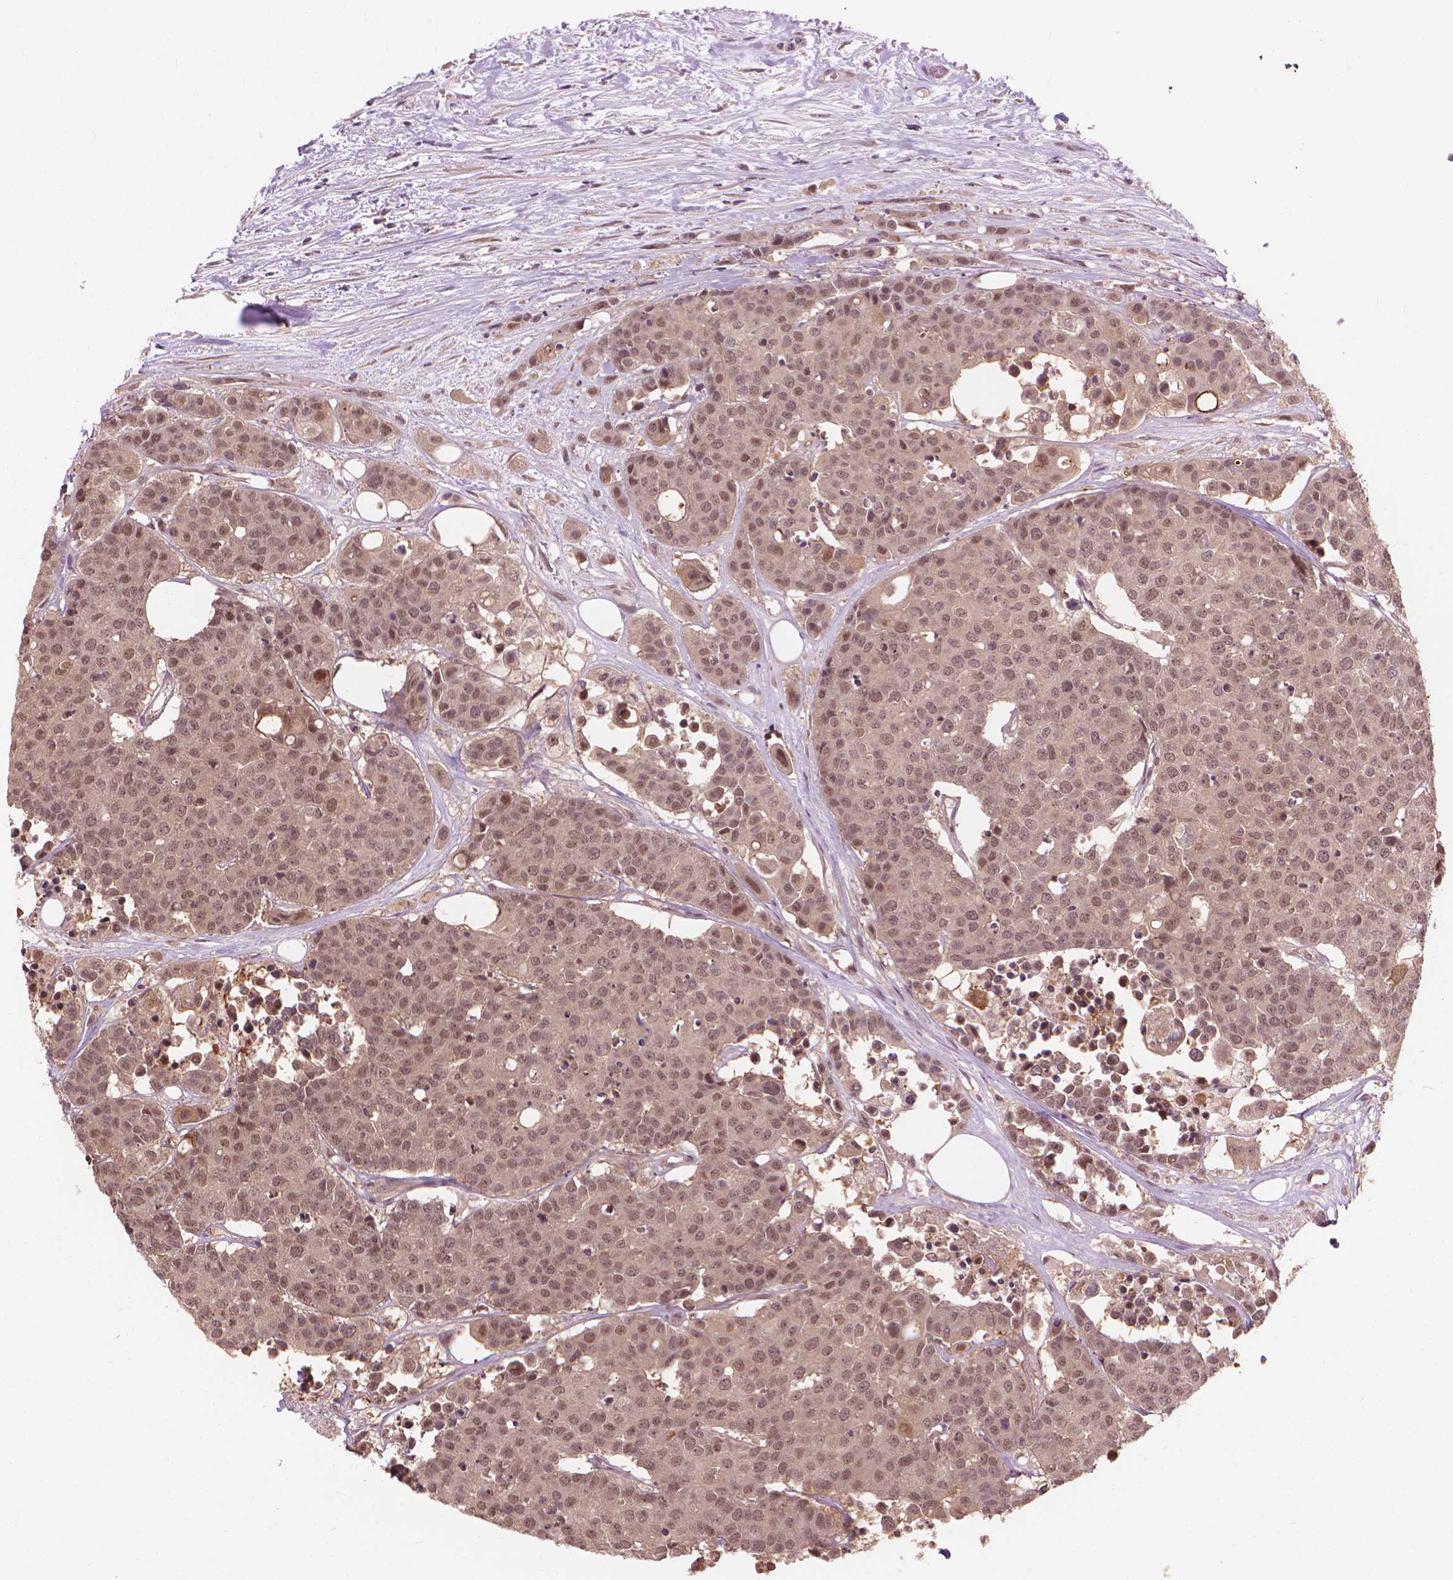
{"staining": {"intensity": "moderate", "quantity": "25%-75%", "location": "nuclear"}, "tissue": "carcinoid", "cell_type": "Tumor cells", "image_type": "cancer", "snomed": [{"axis": "morphology", "description": "Carcinoid, malignant, NOS"}, {"axis": "topography", "description": "Colon"}], "caption": "Moderate nuclear staining for a protein is appreciated in approximately 25%-75% of tumor cells of malignant carcinoid using IHC.", "gene": "SSU72", "patient": {"sex": "male", "age": 81}}